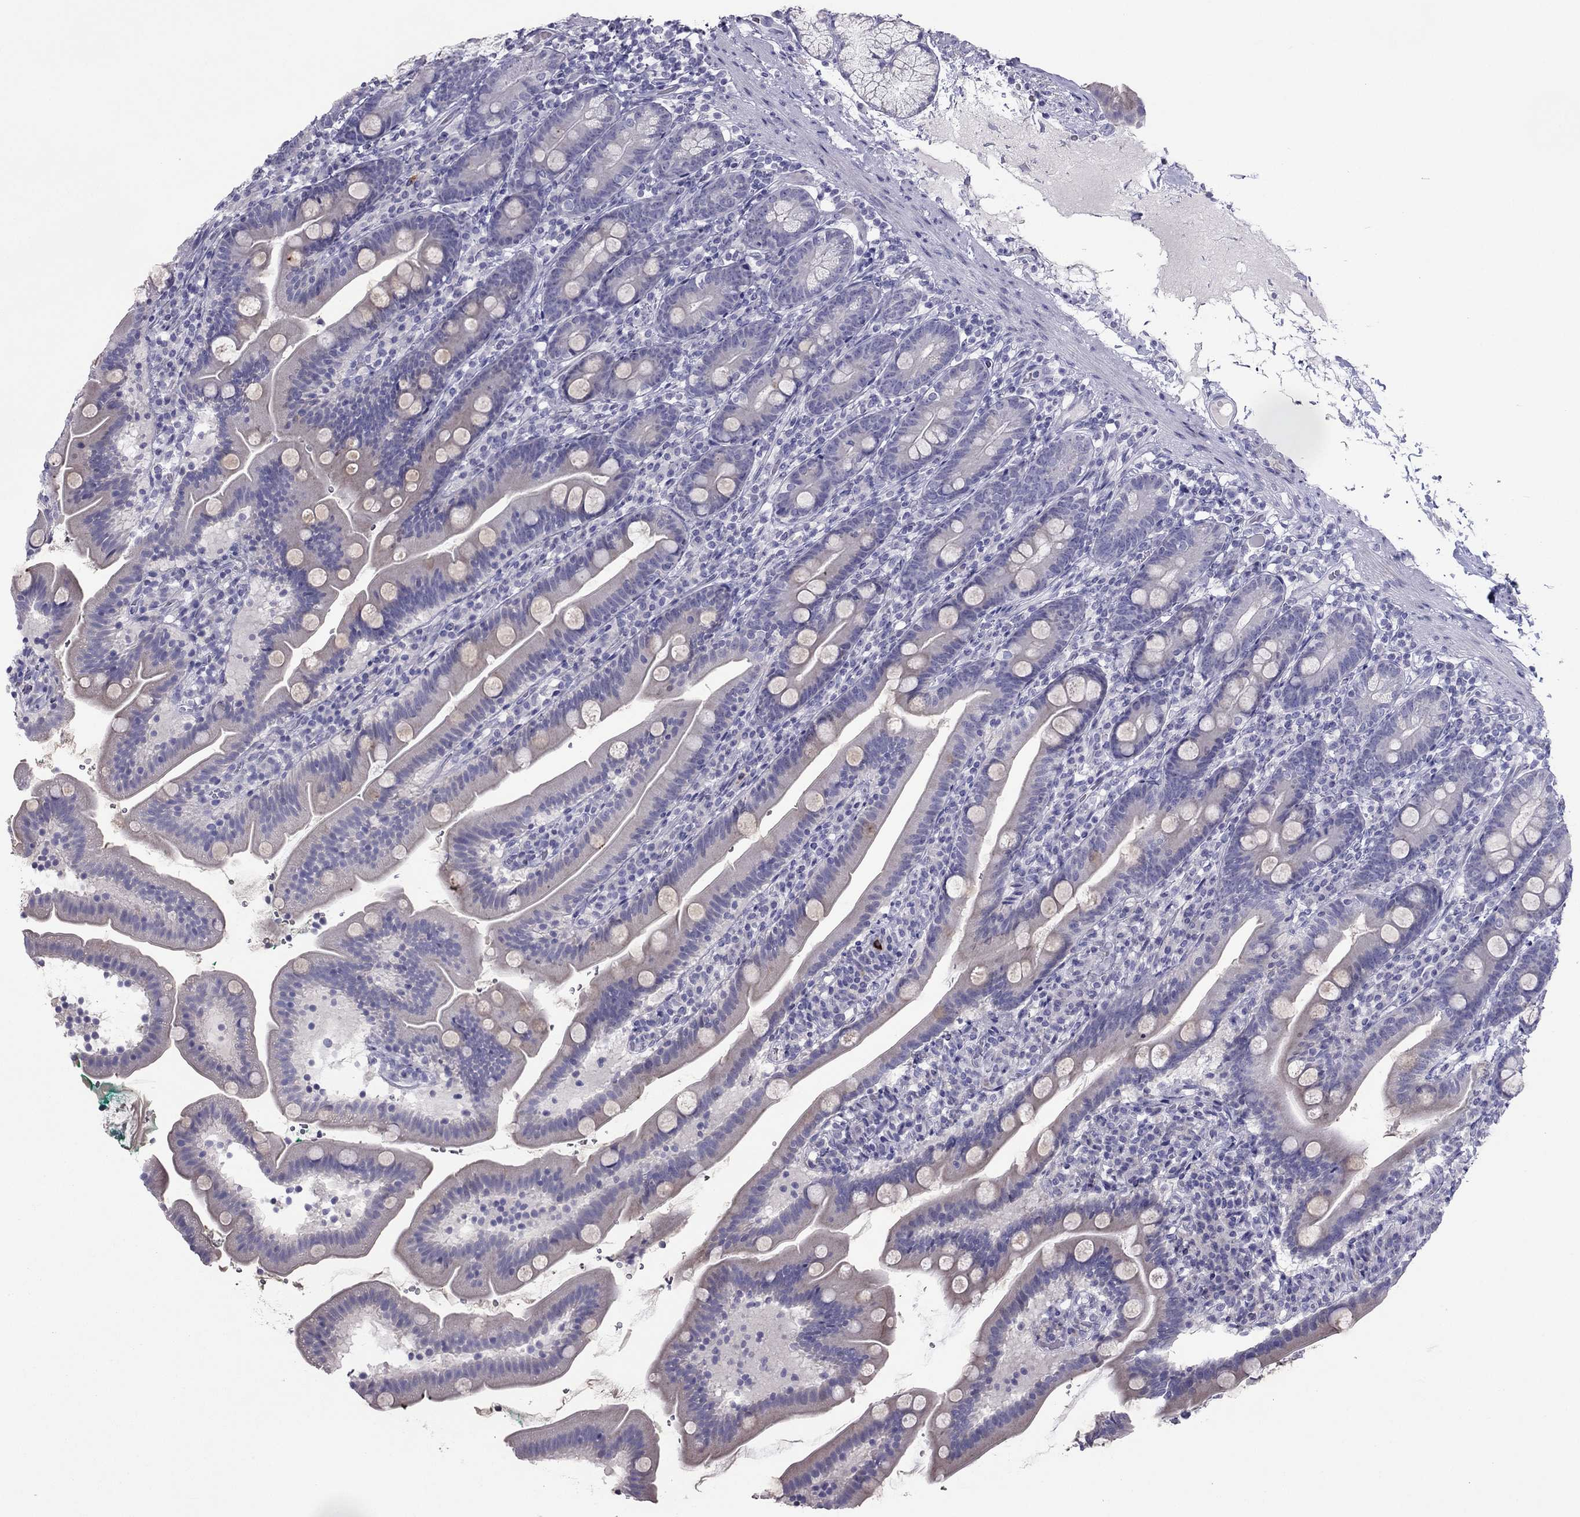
{"staining": {"intensity": "negative", "quantity": "none", "location": "none"}, "tissue": "duodenum", "cell_type": "Glandular cells", "image_type": "normal", "snomed": [{"axis": "morphology", "description": "Normal tissue, NOS"}, {"axis": "topography", "description": "Duodenum"}], "caption": "This histopathology image is of benign duodenum stained with IHC to label a protein in brown with the nuclei are counter-stained blue. There is no positivity in glandular cells.", "gene": "RGS8", "patient": {"sex": "female", "age": 67}}